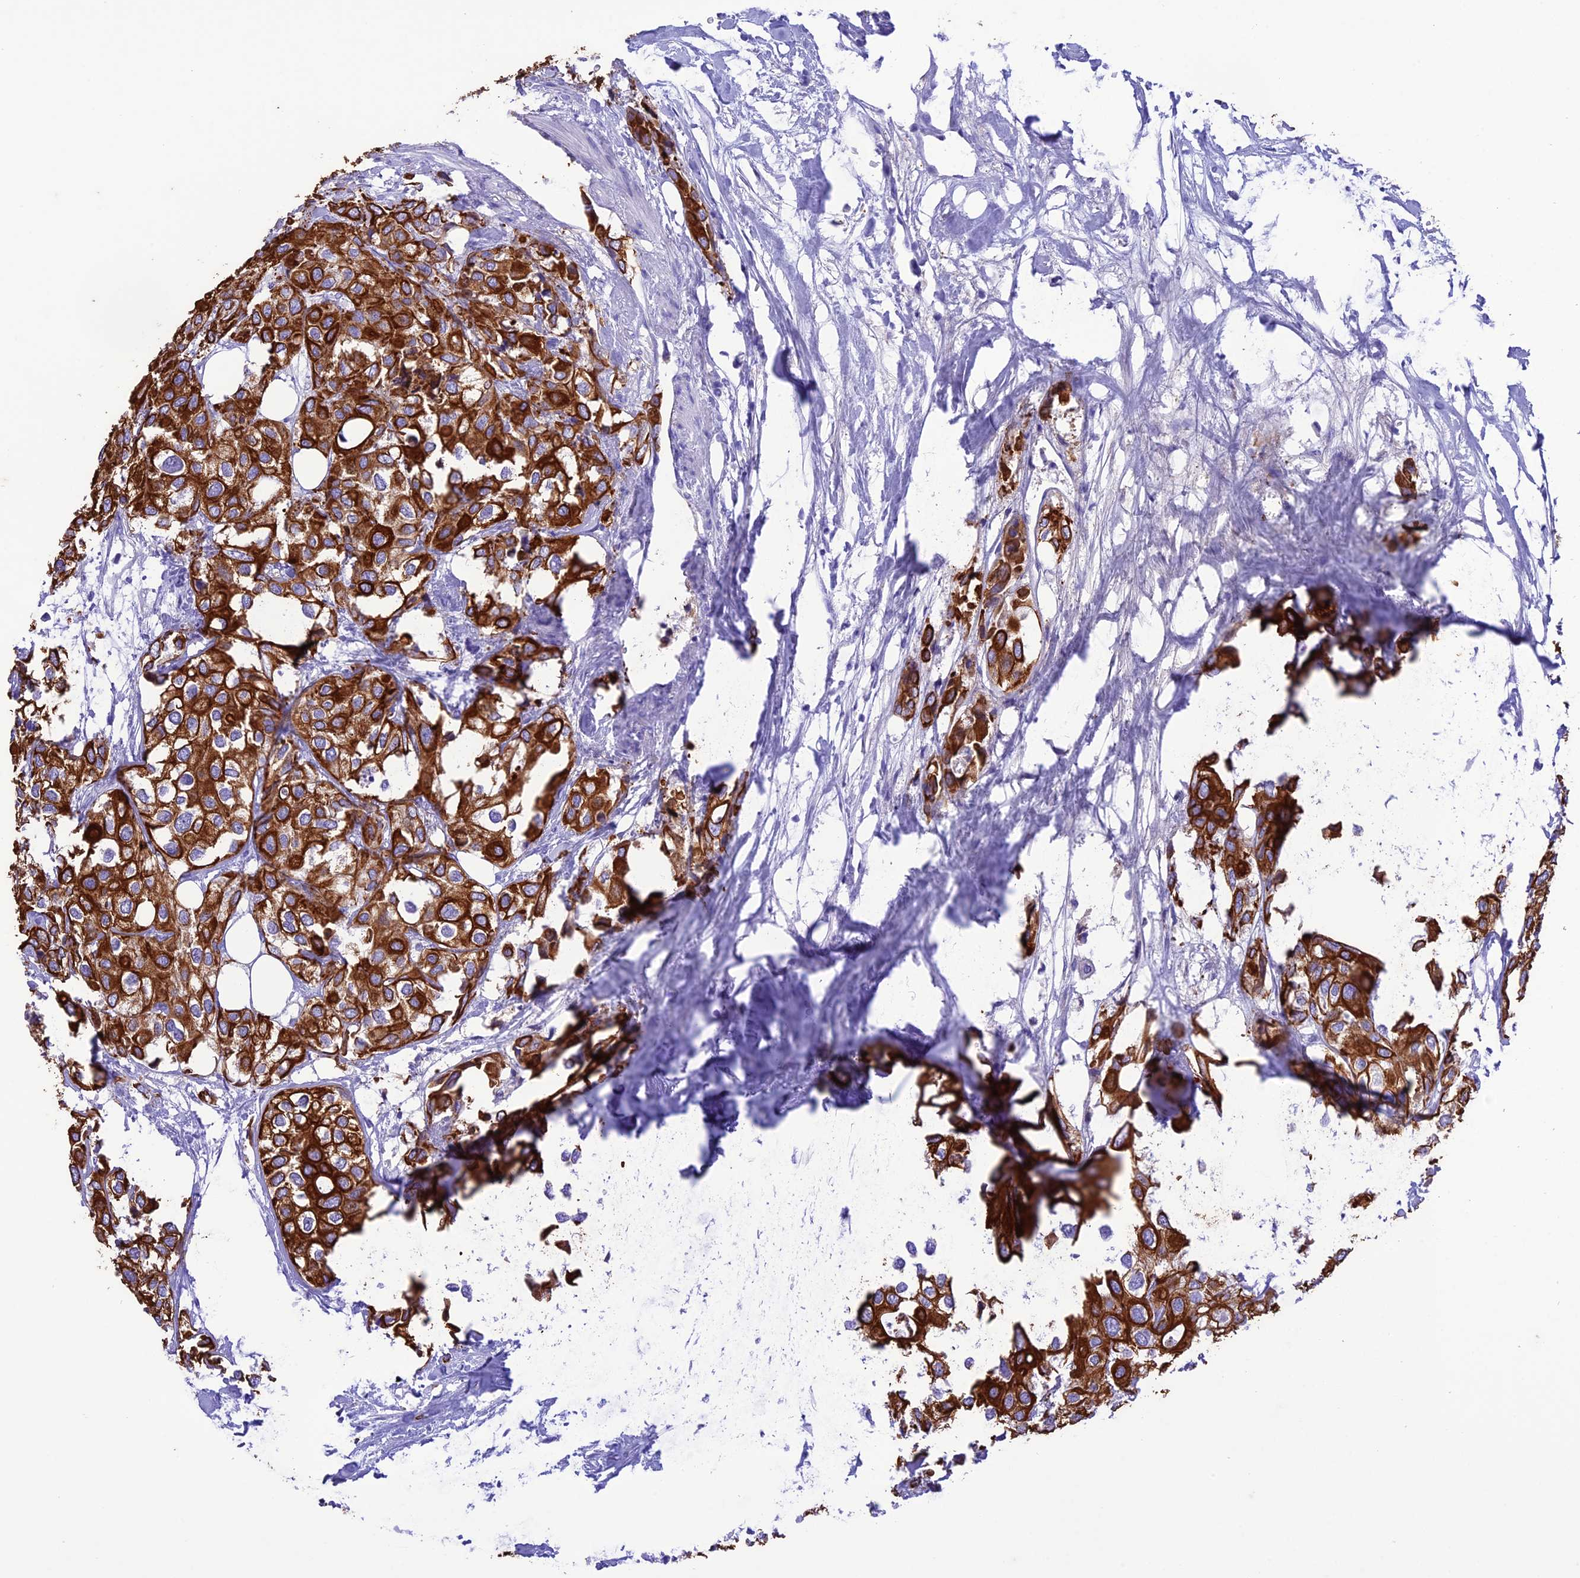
{"staining": {"intensity": "strong", "quantity": ">75%", "location": "cytoplasmic/membranous"}, "tissue": "urothelial cancer", "cell_type": "Tumor cells", "image_type": "cancer", "snomed": [{"axis": "morphology", "description": "Urothelial carcinoma, High grade"}, {"axis": "topography", "description": "Urinary bladder"}], "caption": "The photomicrograph reveals a brown stain indicating the presence of a protein in the cytoplasmic/membranous of tumor cells in urothelial cancer.", "gene": "VPS52", "patient": {"sex": "male", "age": 64}}